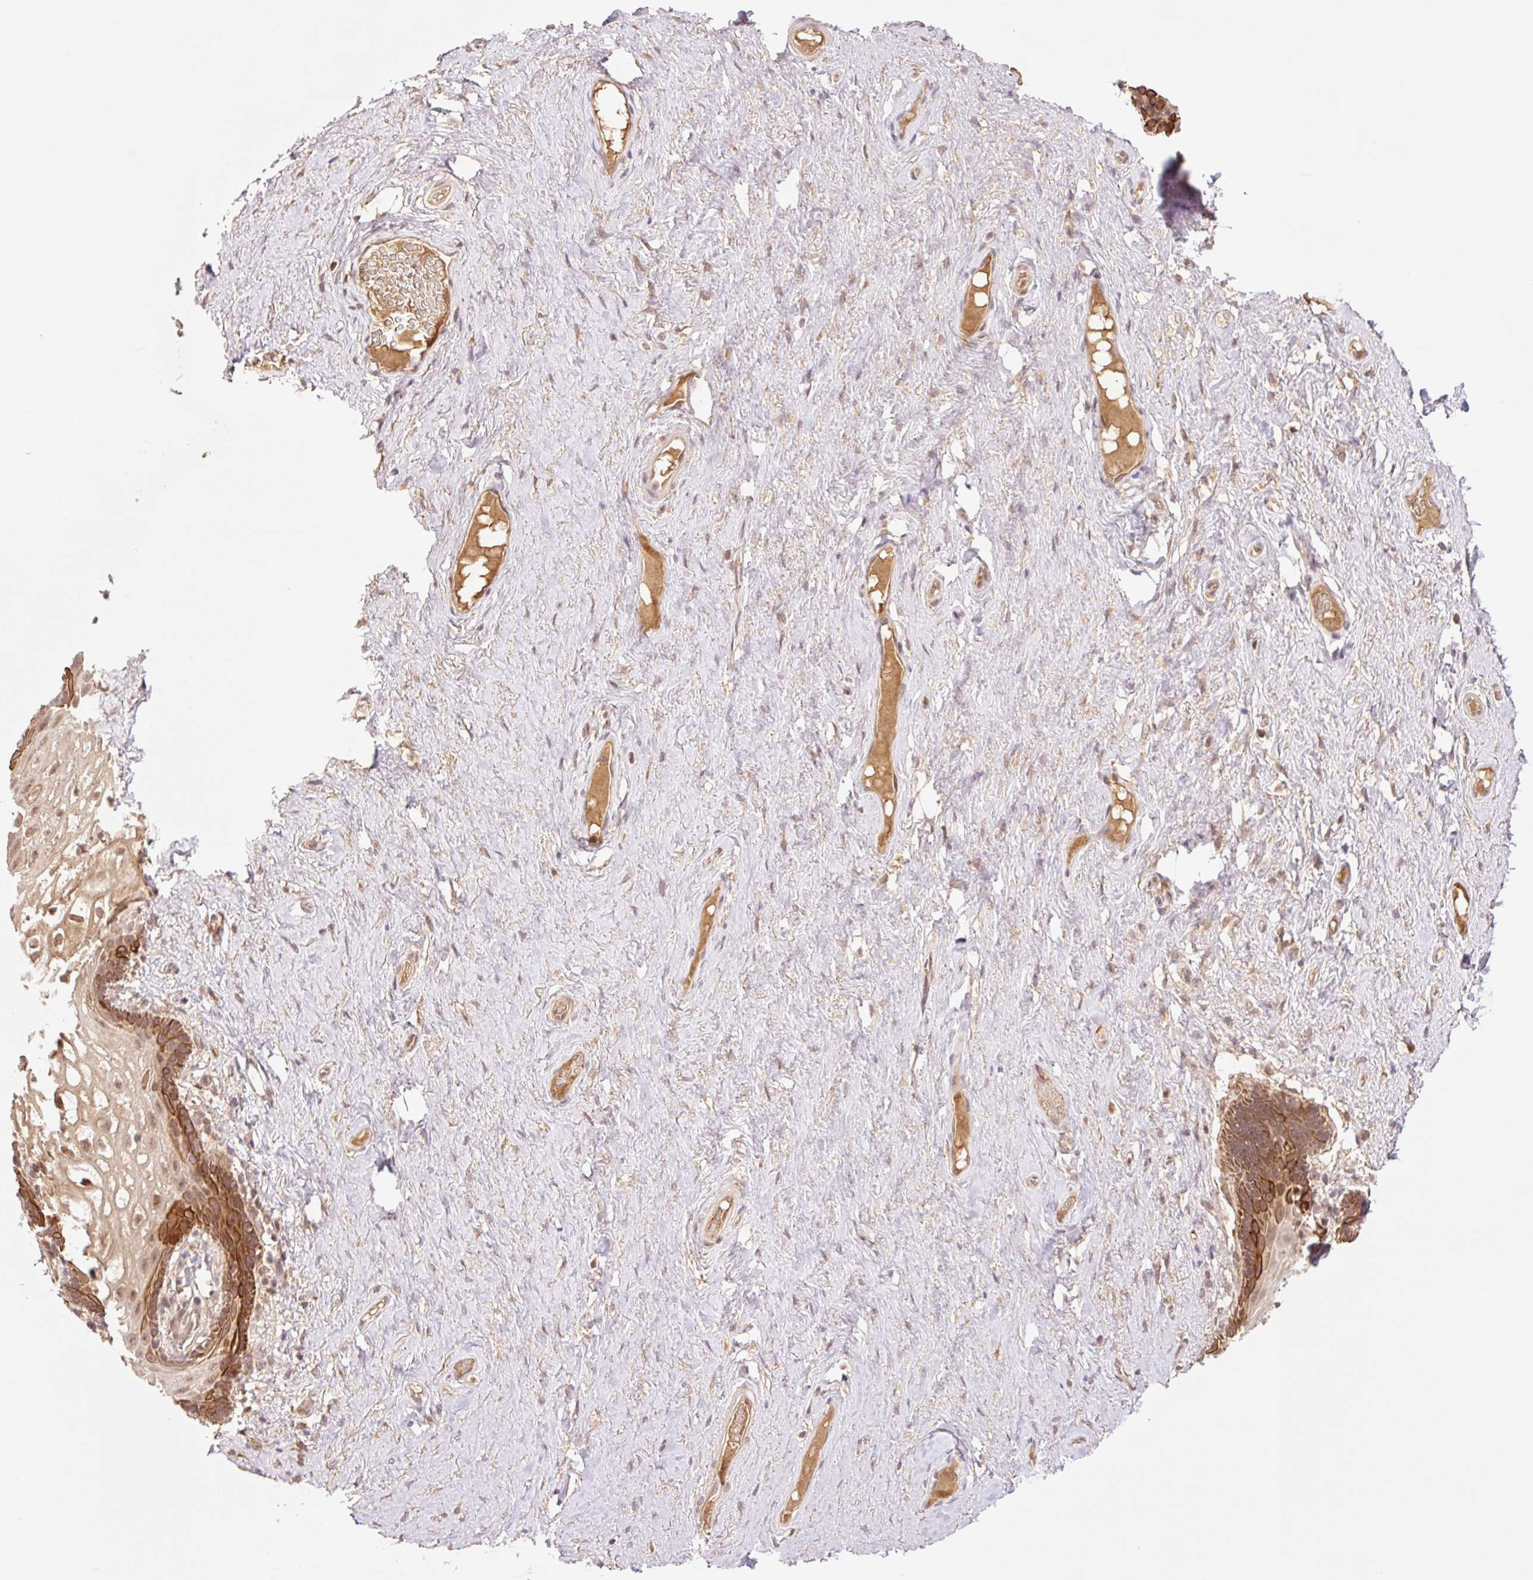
{"staining": {"intensity": "strong", "quantity": "25%-75%", "location": "cytoplasmic/membranous"}, "tissue": "vagina", "cell_type": "Squamous epithelial cells", "image_type": "normal", "snomed": [{"axis": "morphology", "description": "Normal tissue, NOS"}, {"axis": "topography", "description": "Vagina"}, {"axis": "topography", "description": "Peripheral nerve tissue"}], "caption": "A brown stain shows strong cytoplasmic/membranous positivity of a protein in squamous epithelial cells of normal vagina.", "gene": "YJU2B", "patient": {"sex": "female", "age": 71}}